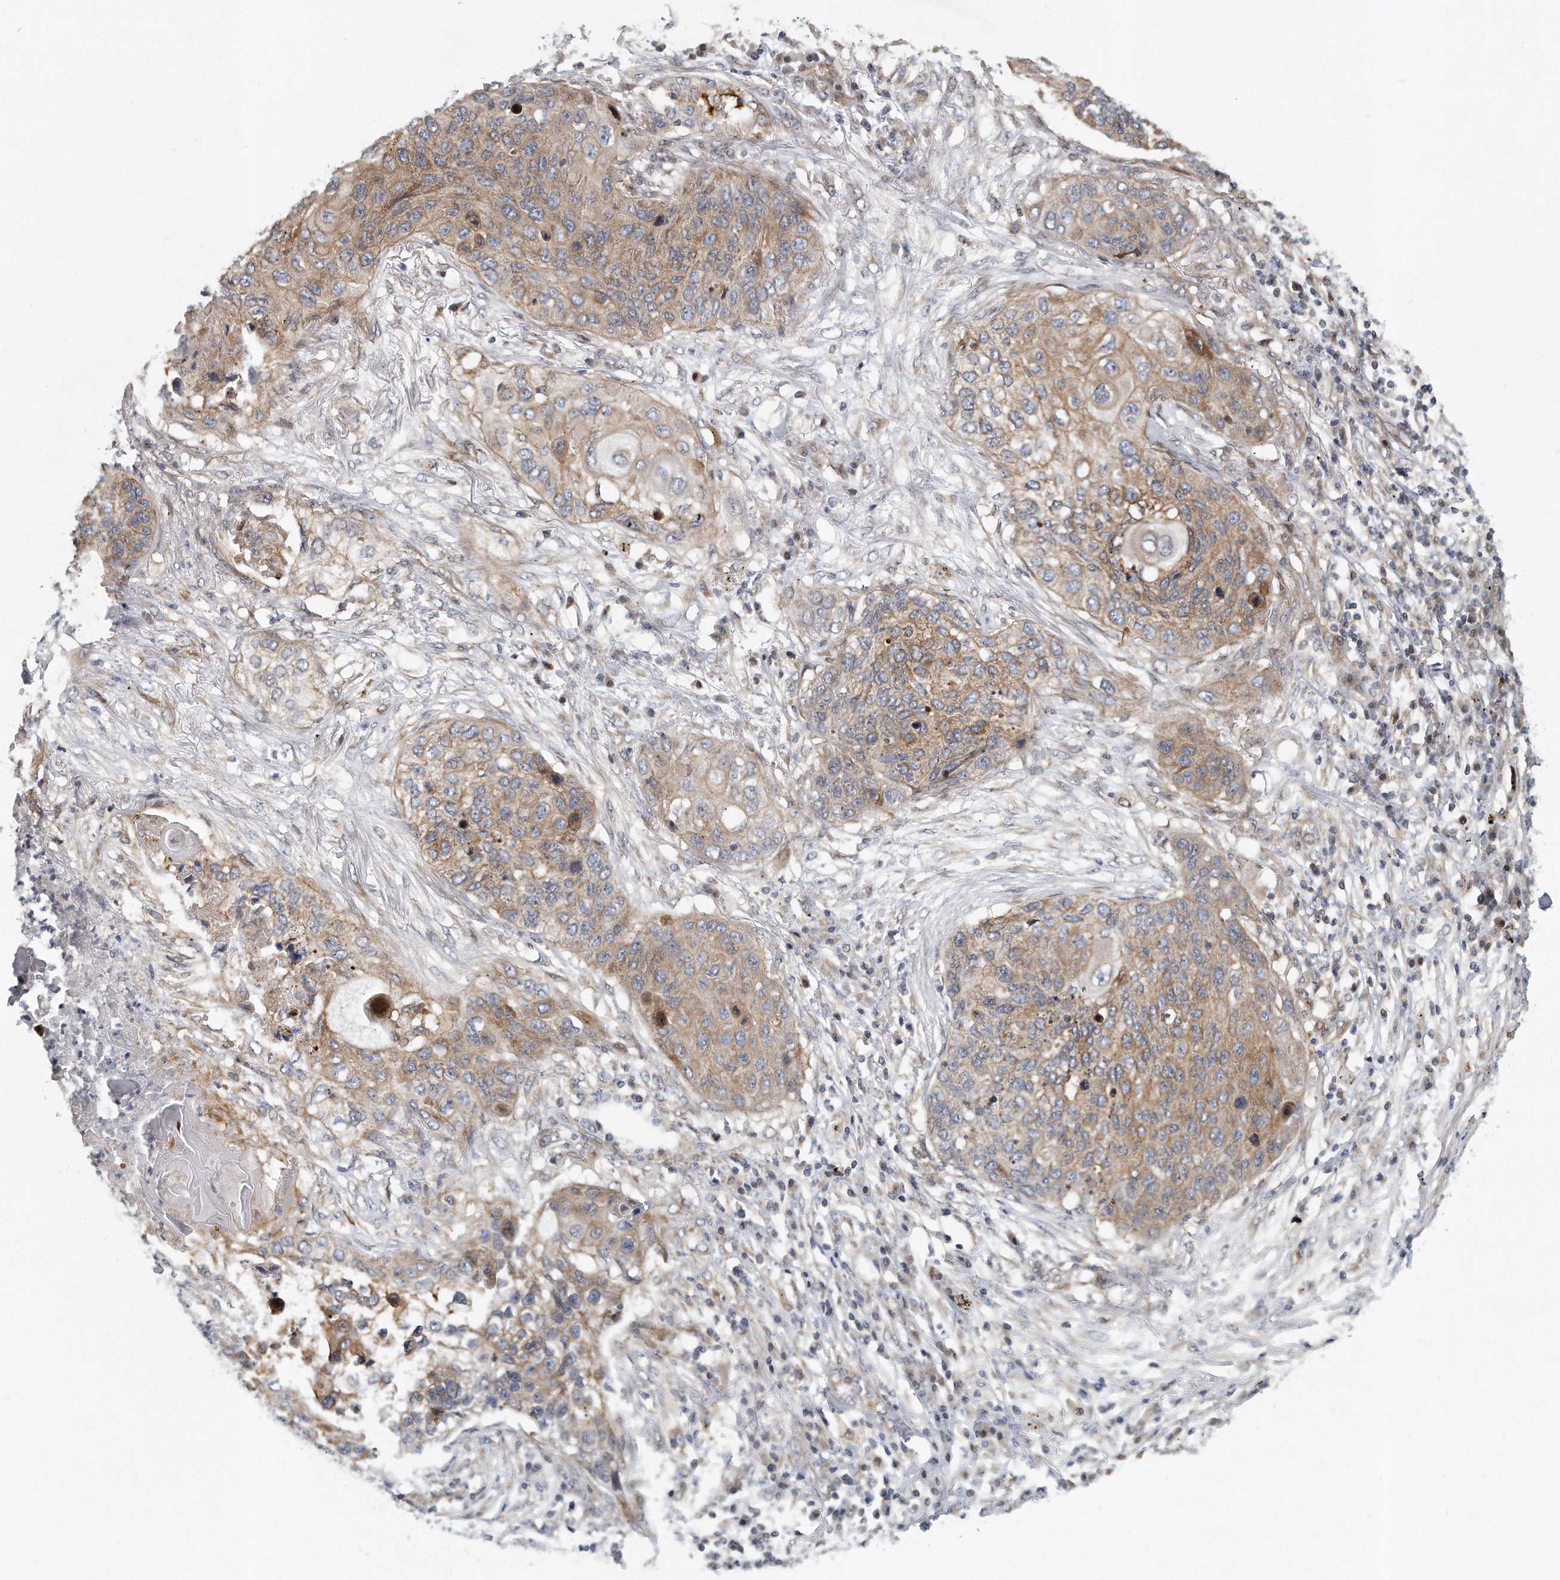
{"staining": {"intensity": "moderate", "quantity": ">75%", "location": "cytoplasmic/membranous"}, "tissue": "lung cancer", "cell_type": "Tumor cells", "image_type": "cancer", "snomed": [{"axis": "morphology", "description": "Squamous cell carcinoma, NOS"}, {"axis": "topography", "description": "Lung"}], "caption": "Lung cancer (squamous cell carcinoma) stained with IHC shows moderate cytoplasmic/membranous expression in approximately >75% of tumor cells.", "gene": "PCDH8", "patient": {"sex": "female", "age": 63}}